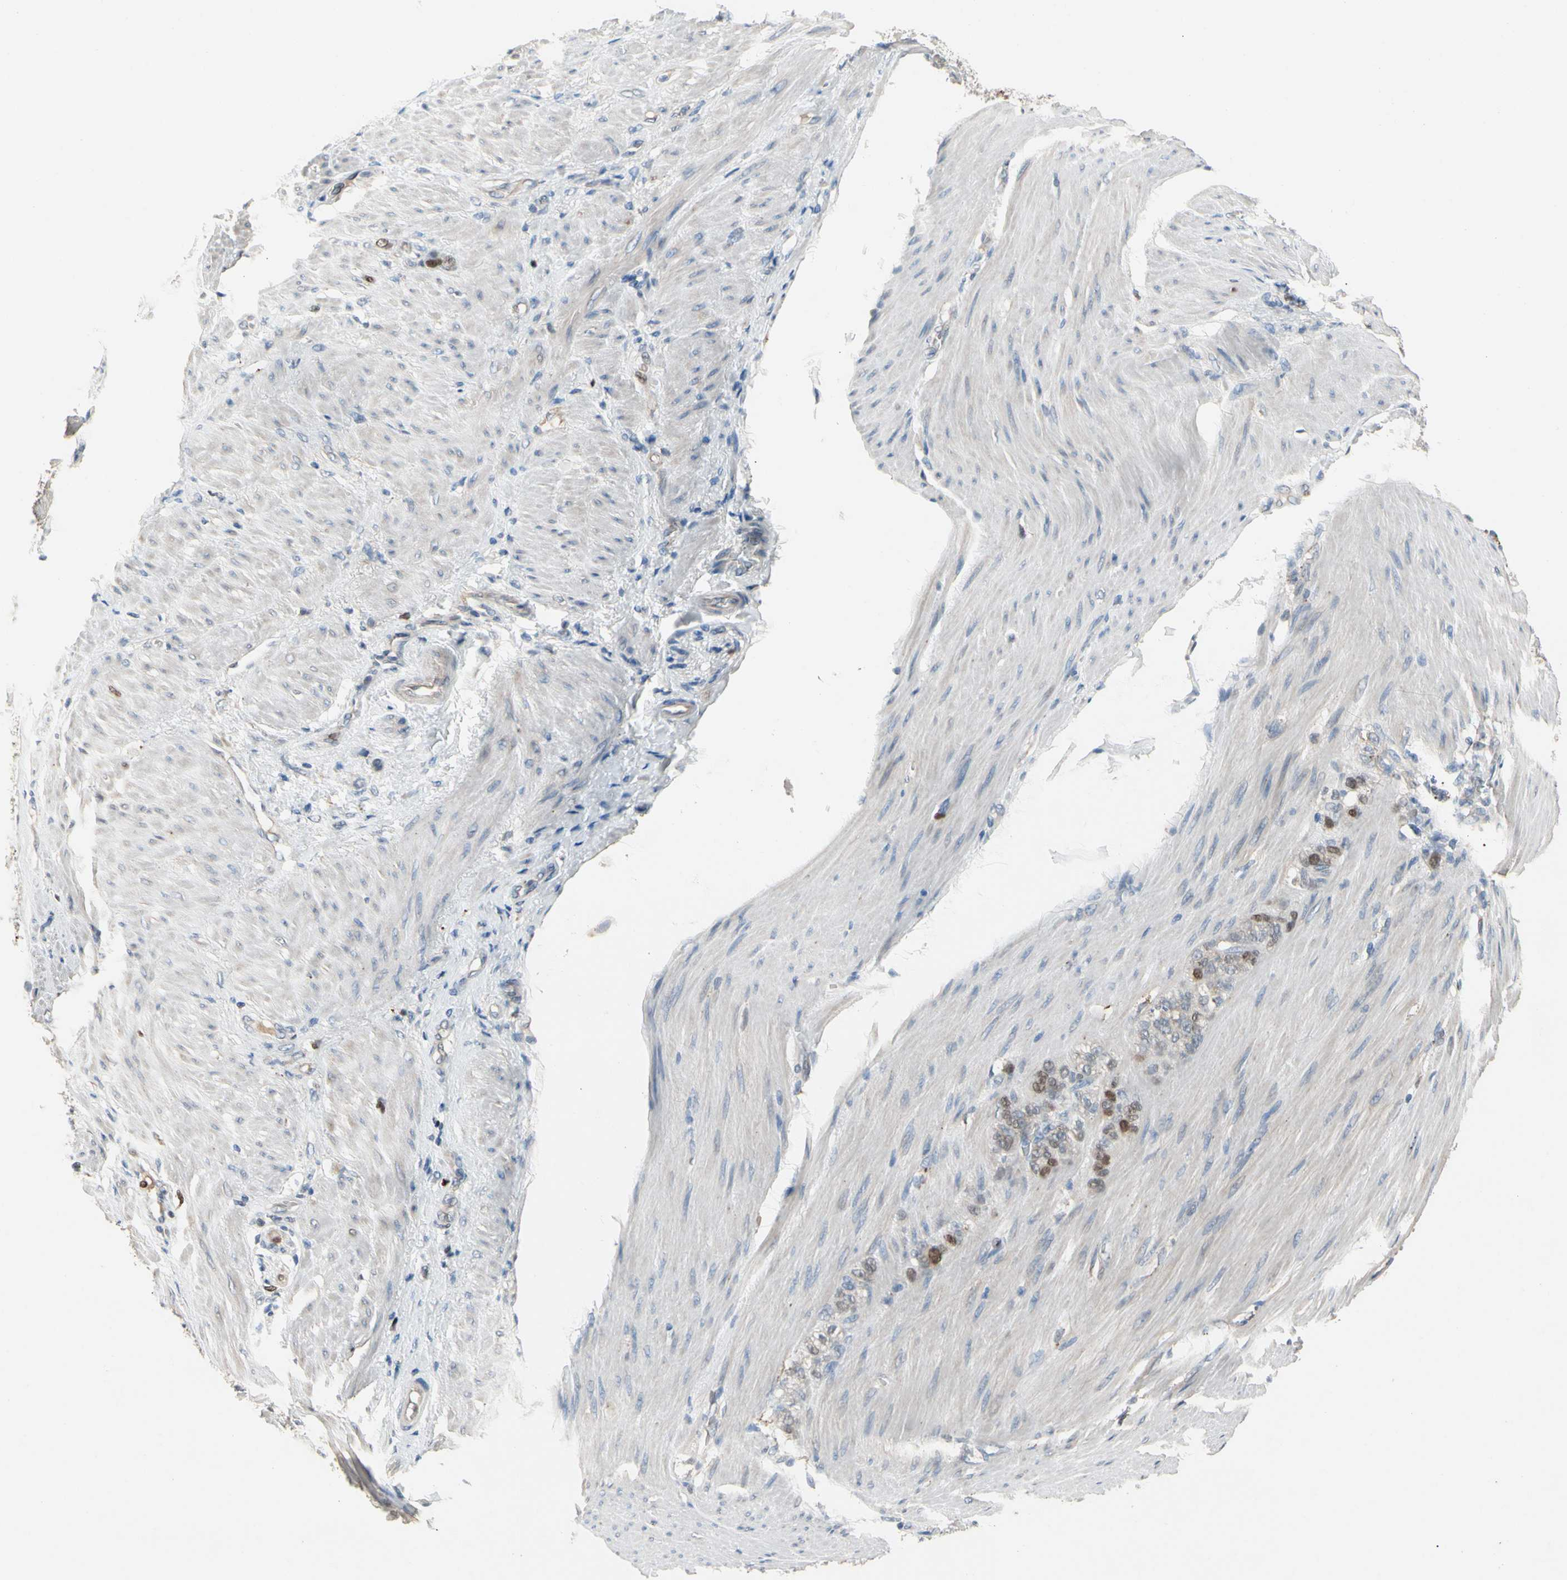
{"staining": {"intensity": "moderate", "quantity": "25%-75%", "location": "nuclear"}, "tissue": "stomach cancer", "cell_type": "Tumor cells", "image_type": "cancer", "snomed": [{"axis": "morphology", "description": "Adenocarcinoma, NOS"}, {"axis": "topography", "description": "Stomach"}], "caption": "Stomach cancer (adenocarcinoma) stained for a protein shows moderate nuclear positivity in tumor cells.", "gene": "ZKSCAN4", "patient": {"sex": "male", "age": 82}}